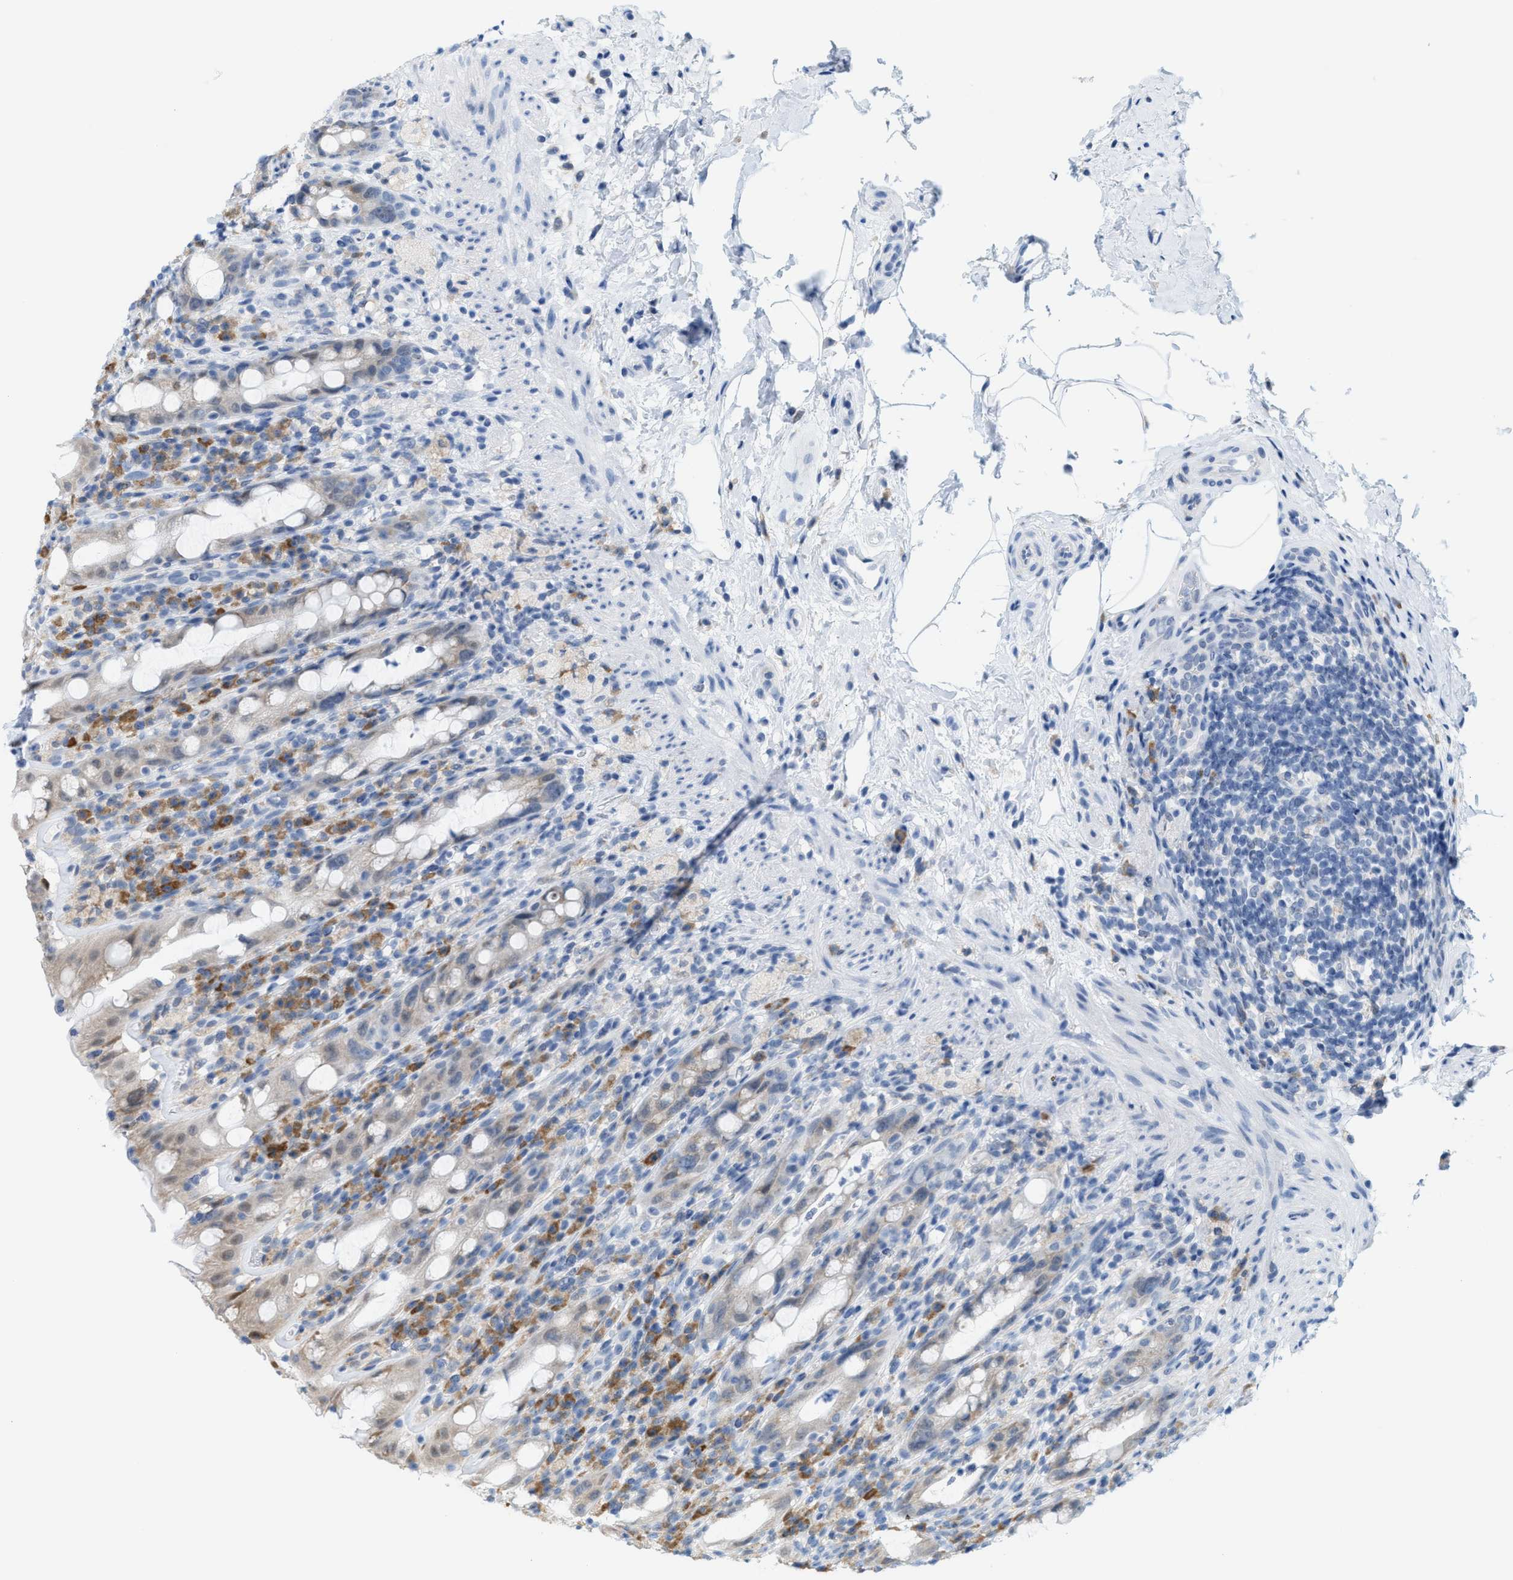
{"staining": {"intensity": "weak", "quantity": "<25%", "location": "cytoplasmic/membranous"}, "tissue": "rectum", "cell_type": "Glandular cells", "image_type": "normal", "snomed": [{"axis": "morphology", "description": "Normal tissue, NOS"}, {"axis": "topography", "description": "Rectum"}], "caption": "The immunohistochemistry histopathology image has no significant positivity in glandular cells of rectum. (DAB immunohistochemistry, high magnification).", "gene": "KIFC3", "patient": {"sex": "male", "age": 44}}